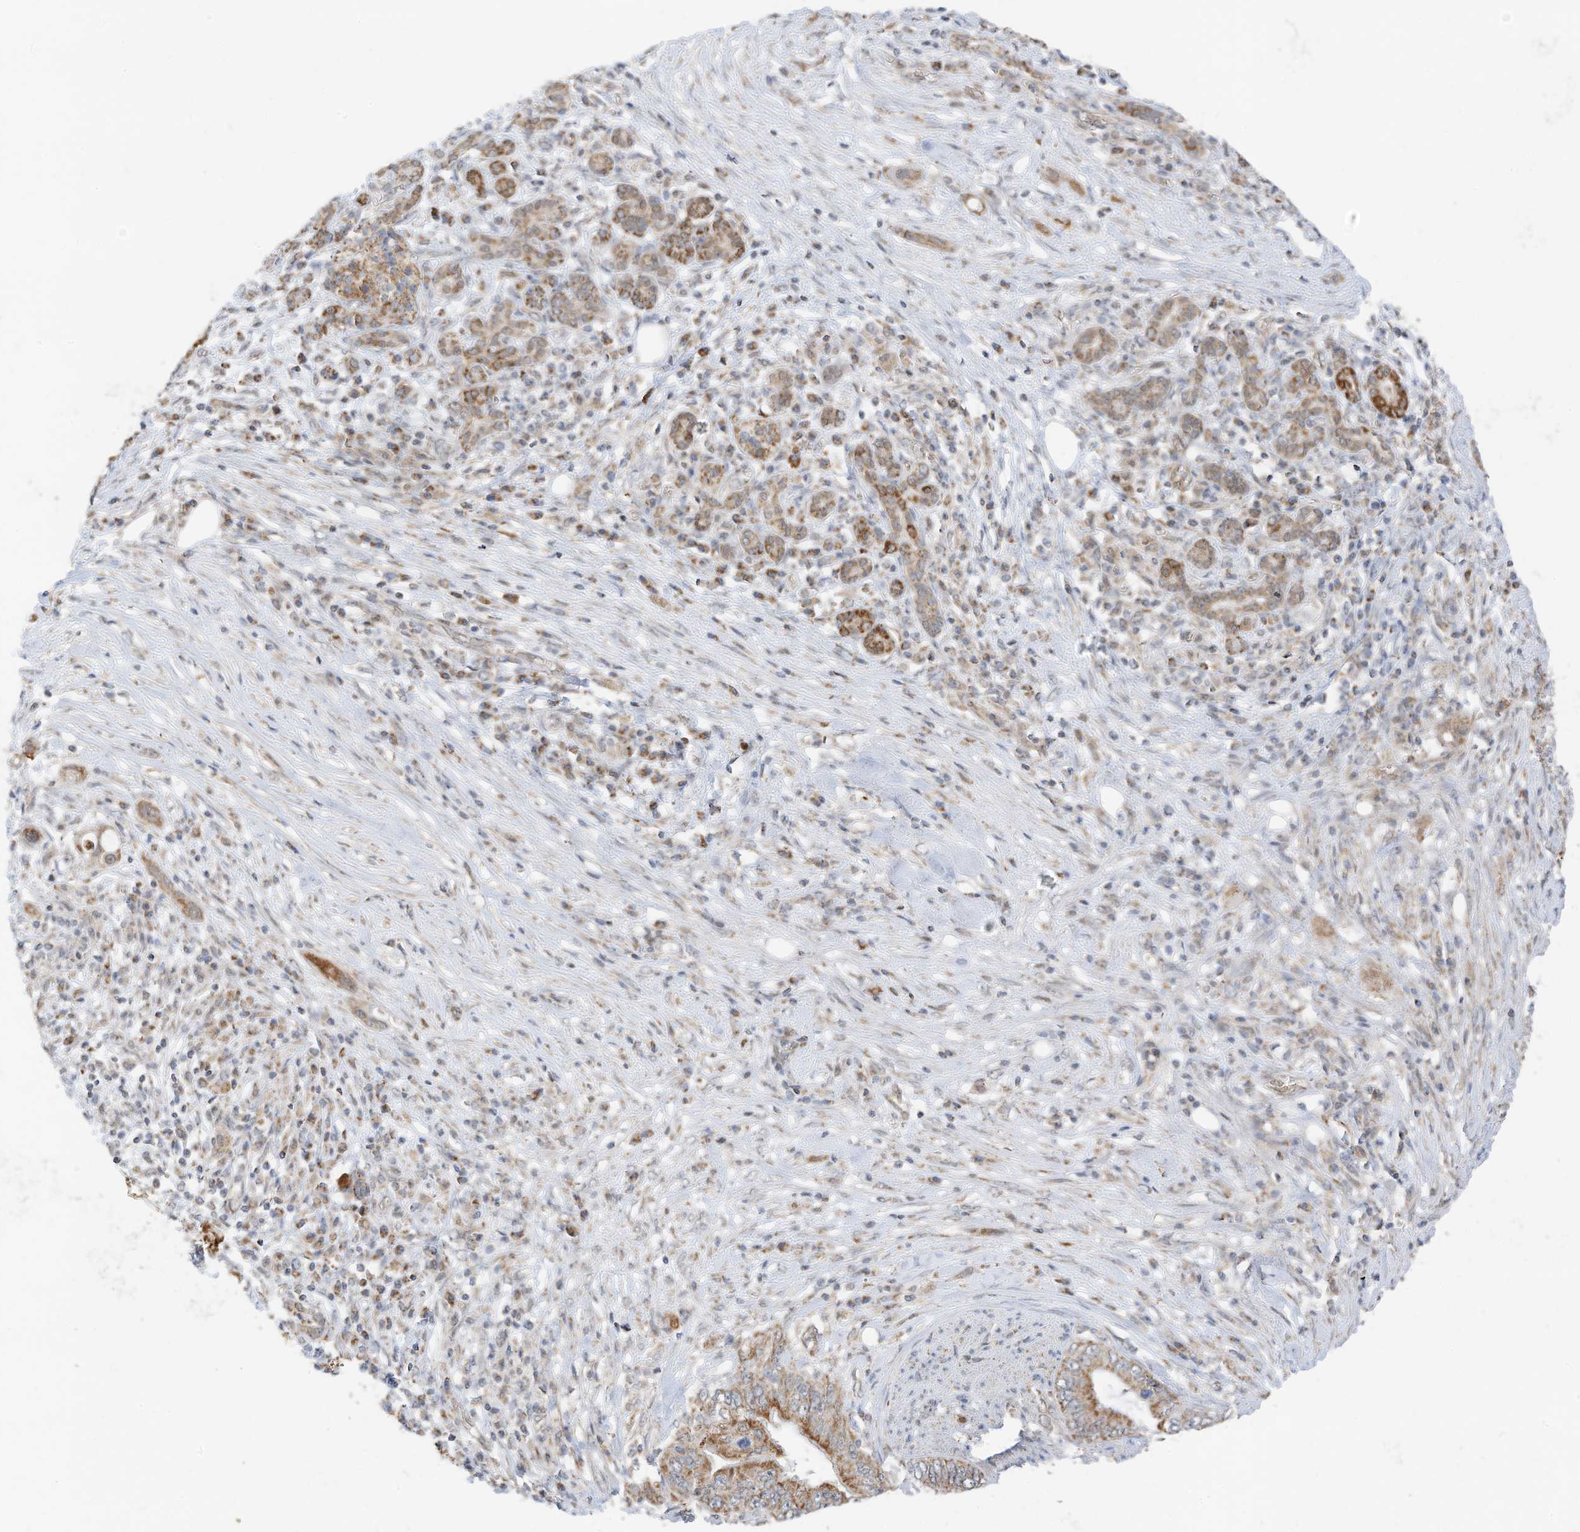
{"staining": {"intensity": "moderate", "quantity": ">75%", "location": "cytoplasmic/membranous"}, "tissue": "pancreatic cancer", "cell_type": "Tumor cells", "image_type": "cancer", "snomed": [{"axis": "morphology", "description": "Adenocarcinoma, NOS"}, {"axis": "topography", "description": "Pancreas"}], "caption": "Moderate cytoplasmic/membranous protein positivity is identified in approximately >75% of tumor cells in pancreatic cancer. Ihc stains the protein of interest in brown and the nuclei are stained blue.", "gene": "MTUS2", "patient": {"sex": "female", "age": 73}}